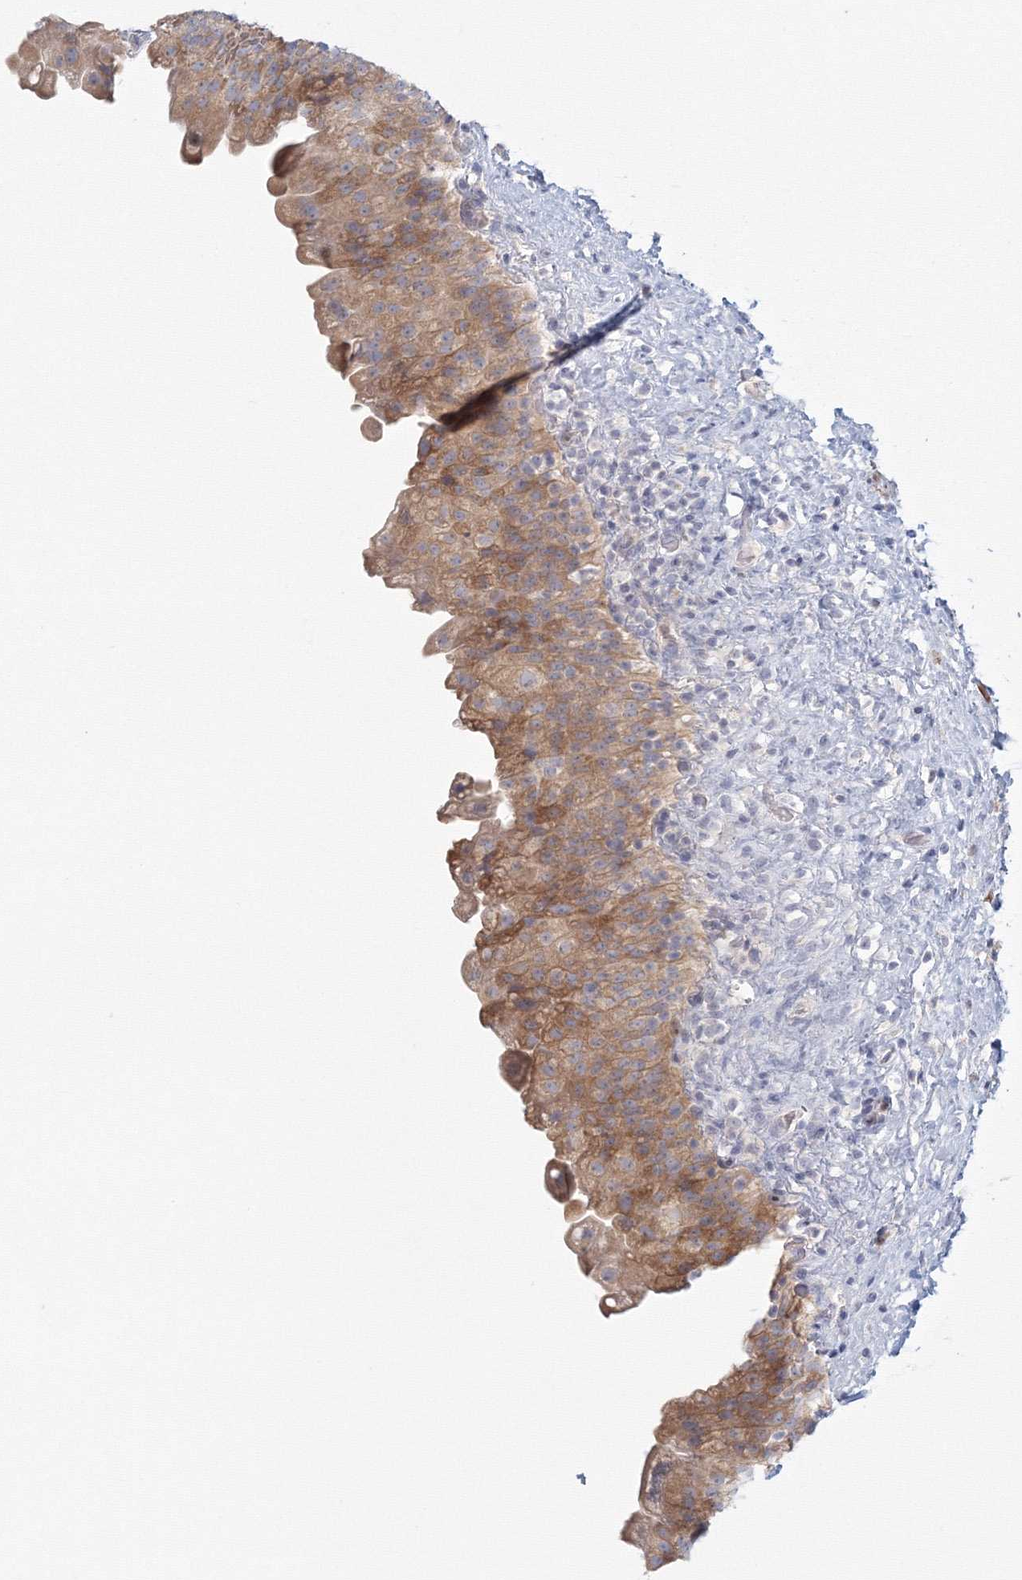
{"staining": {"intensity": "moderate", "quantity": "25%-75%", "location": "cytoplasmic/membranous"}, "tissue": "urinary bladder", "cell_type": "Urothelial cells", "image_type": "normal", "snomed": [{"axis": "morphology", "description": "Normal tissue, NOS"}, {"axis": "topography", "description": "Urinary bladder"}], "caption": "Urinary bladder stained for a protein (brown) displays moderate cytoplasmic/membranous positive staining in about 25%-75% of urothelial cells.", "gene": "TACC2", "patient": {"sex": "female", "age": 27}}